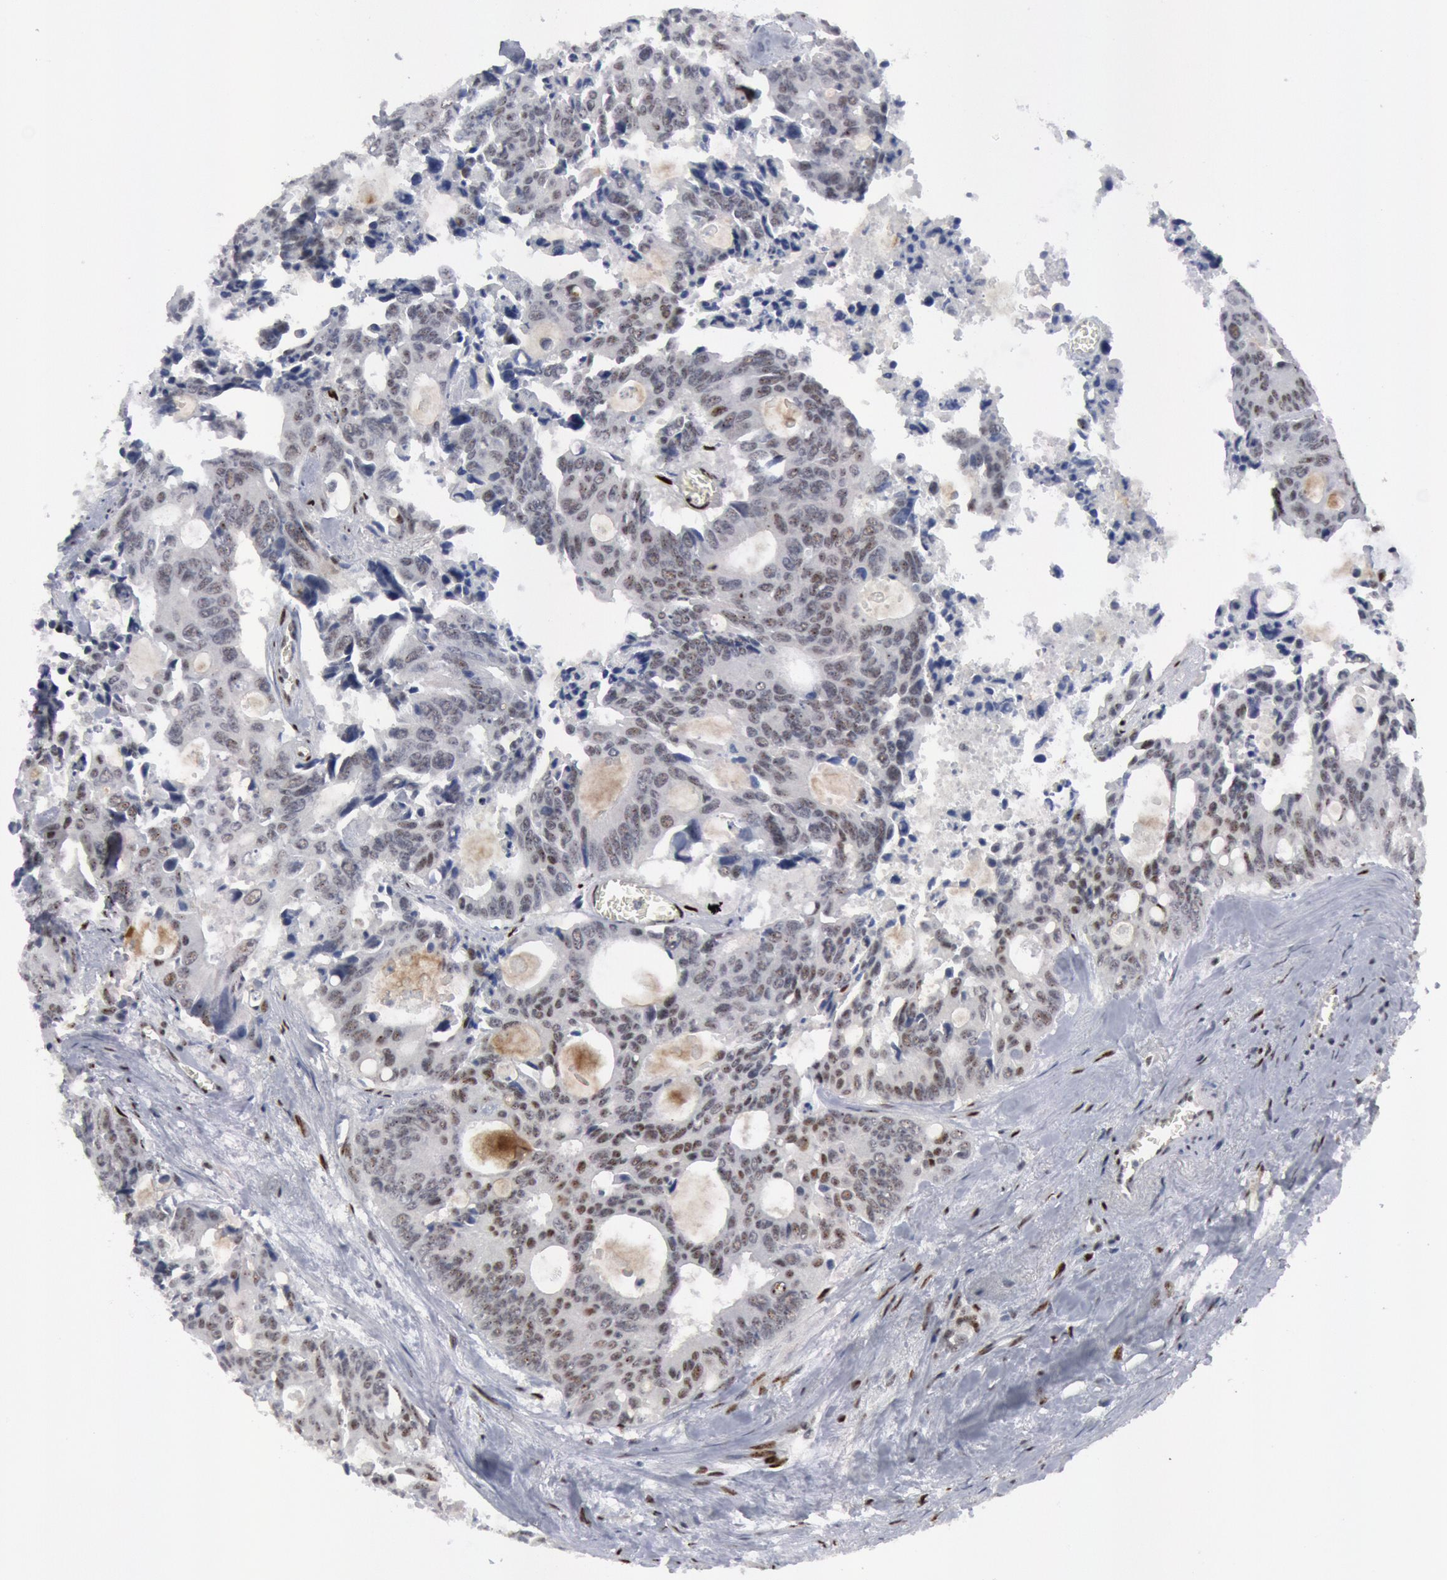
{"staining": {"intensity": "weak", "quantity": "<25%", "location": "nuclear"}, "tissue": "colorectal cancer", "cell_type": "Tumor cells", "image_type": "cancer", "snomed": [{"axis": "morphology", "description": "Adenocarcinoma, NOS"}, {"axis": "topography", "description": "Rectum"}], "caption": "DAB immunohistochemical staining of colorectal cancer (adenocarcinoma) shows no significant positivity in tumor cells.", "gene": "FOXO1", "patient": {"sex": "male", "age": 76}}